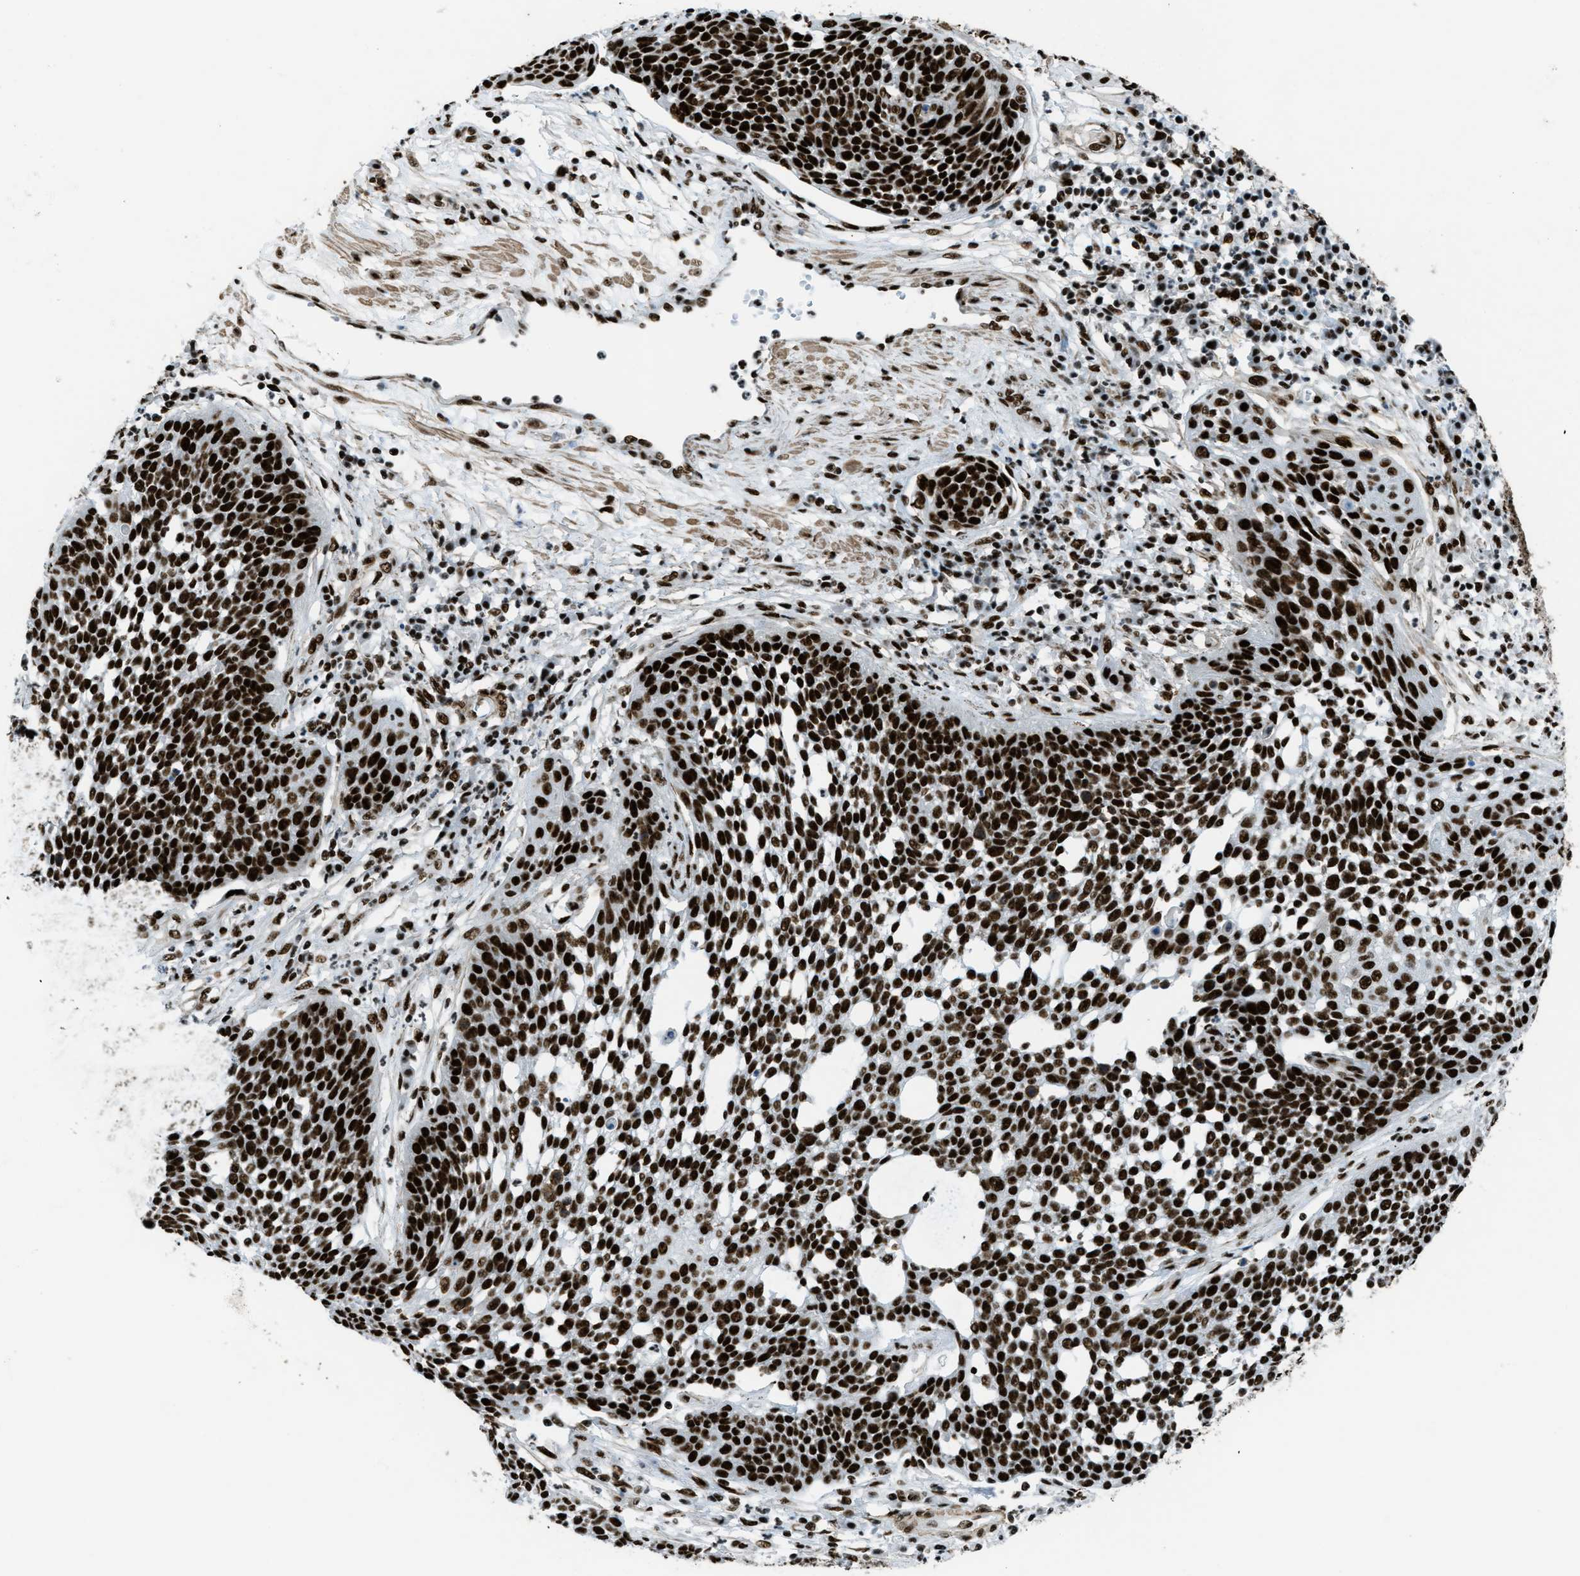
{"staining": {"intensity": "strong", "quantity": ">75%", "location": "nuclear"}, "tissue": "cervical cancer", "cell_type": "Tumor cells", "image_type": "cancer", "snomed": [{"axis": "morphology", "description": "Squamous cell carcinoma, NOS"}, {"axis": "topography", "description": "Cervix"}], "caption": "Squamous cell carcinoma (cervical) stained with IHC exhibits strong nuclear positivity in about >75% of tumor cells. Immunohistochemistry stains the protein of interest in brown and the nuclei are stained blue.", "gene": "ZNF207", "patient": {"sex": "female", "age": 34}}